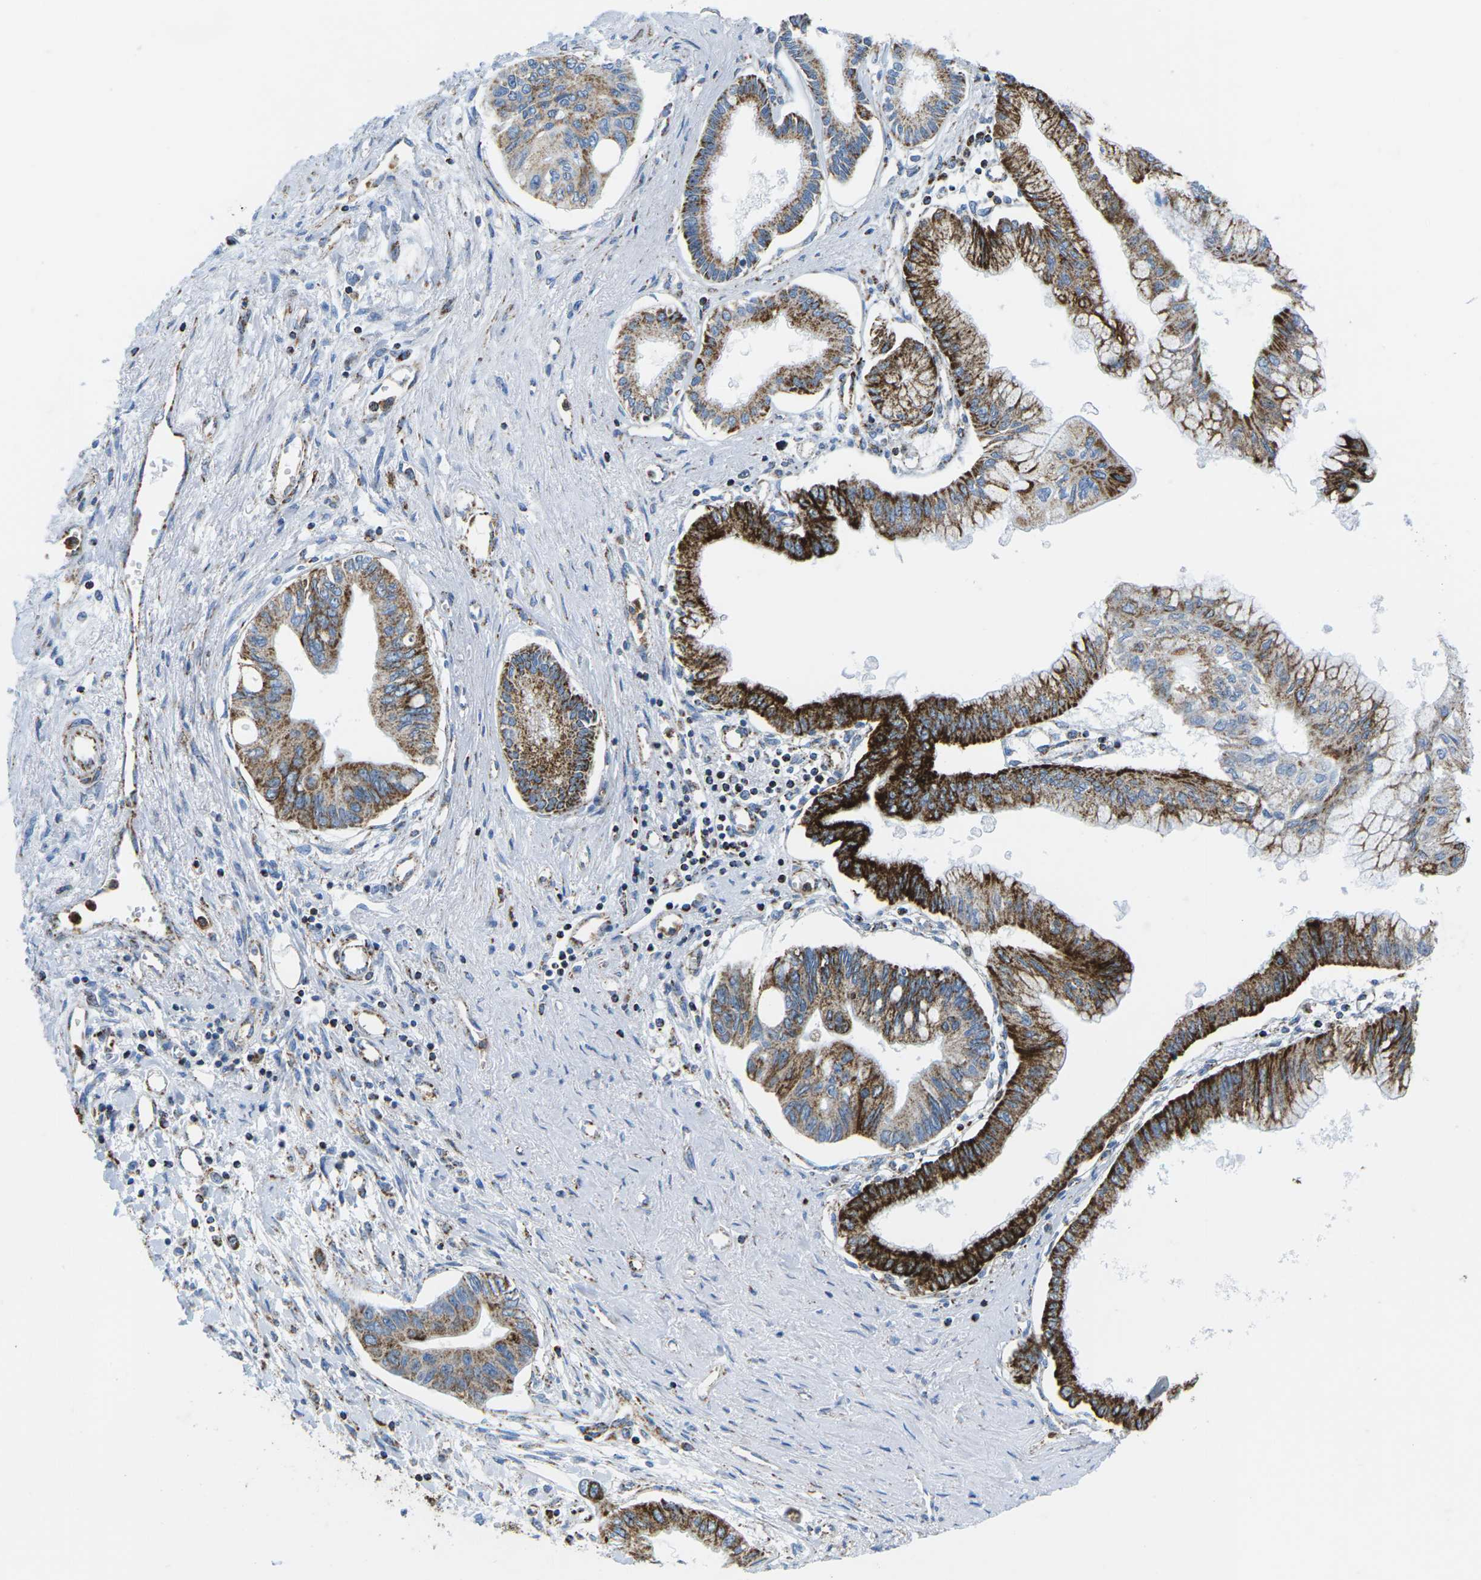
{"staining": {"intensity": "strong", "quantity": "25%-75%", "location": "cytoplasmic/membranous"}, "tissue": "pancreatic cancer", "cell_type": "Tumor cells", "image_type": "cancer", "snomed": [{"axis": "morphology", "description": "Adenocarcinoma, NOS"}, {"axis": "topography", "description": "Pancreas"}], "caption": "Immunohistochemical staining of human adenocarcinoma (pancreatic) displays high levels of strong cytoplasmic/membranous expression in approximately 25%-75% of tumor cells. (Stains: DAB in brown, nuclei in blue, Microscopy: brightfield microscopy at high magnification).", "gene": "COX6C", "patient": {"sex": "female", "age": 77}}